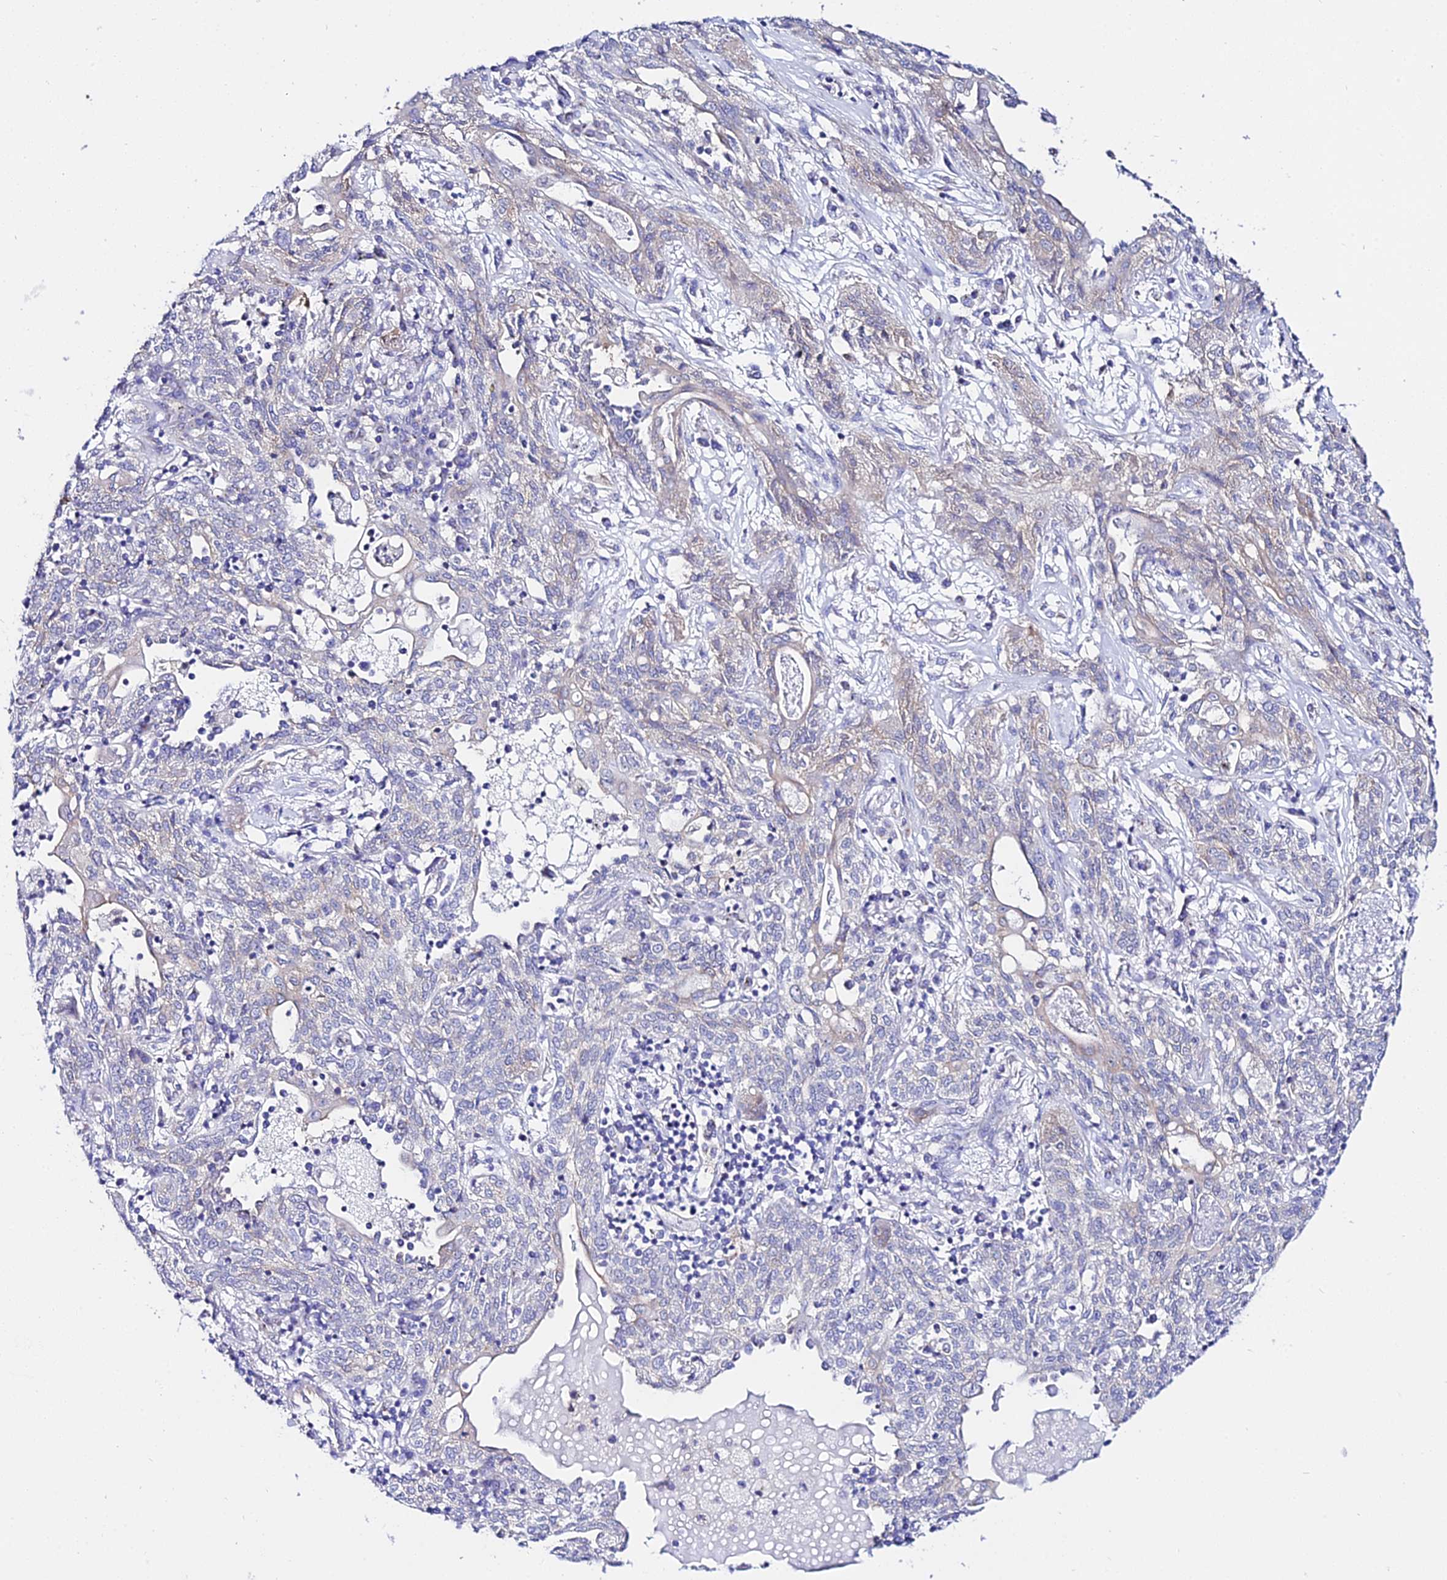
{"staining": {"intensity": "negative", "quantity": "none", "location": "none"}, "tissue": "lung cancer", "cell_type": "Tumor cells", "image_type": "cancer", "snomed": [{"axis": "morphology", "description": "Squamous cell carcinoma, NOS"}, {"axis": "topography", "description": "Lung"}], "caption": "This is an immunohistochemistry (IHC) photomicrograph of human lung cancer (squamous cell carcinoma). There is no staining in tumor cells.", "gene": "ATG16L2", "patient": {"sex": "female", "age": 70}}